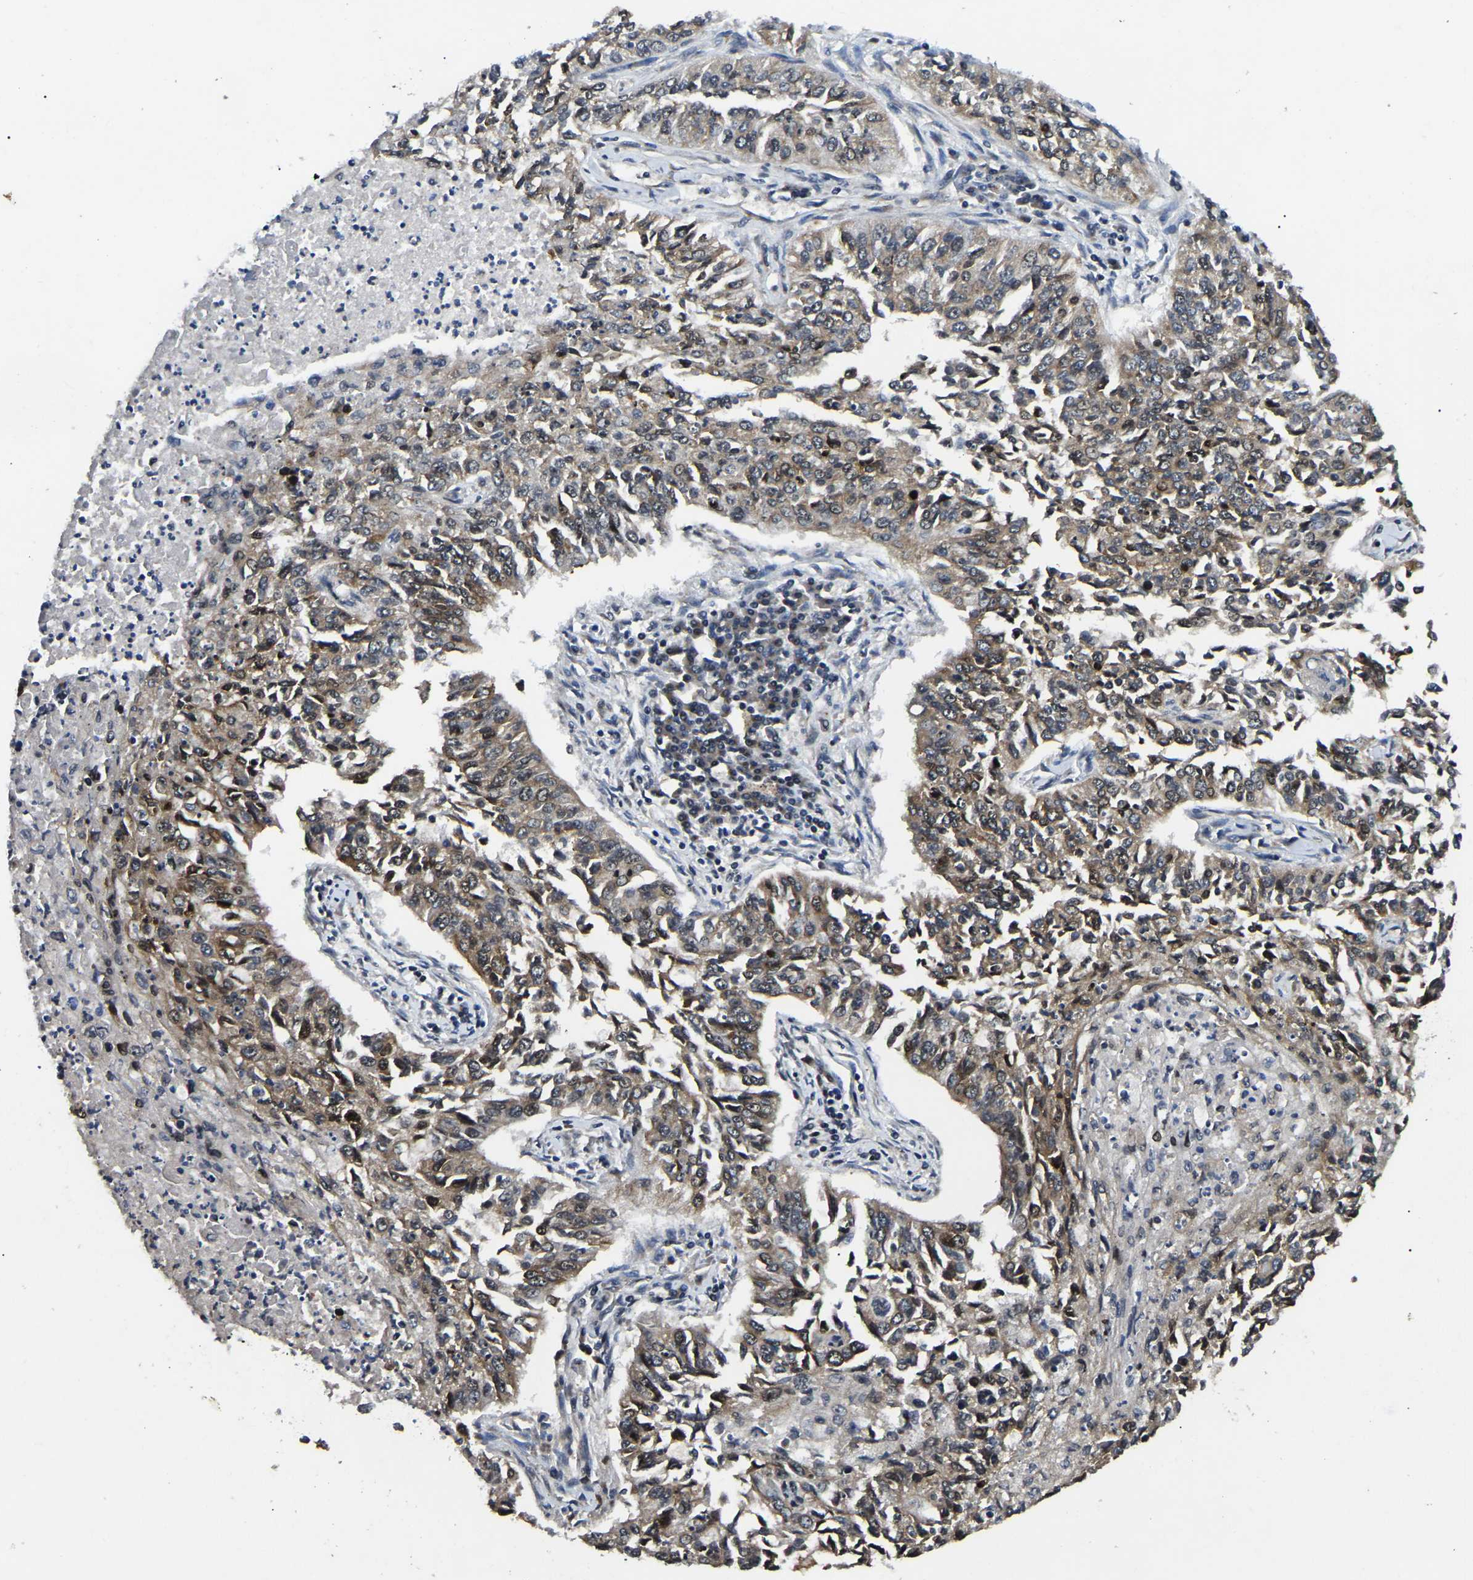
{"staining": {"intensity": "moderate", "quantity": ">75%", "location": "cytoplasmic/membranous"}, "tissue": "lung cancer", "cell_type": "Tumor cells", "image_type": "cancer", "snomed": [{"axis": "morphology", "description": "Normal tissue, NOS"}, {"axis": "morphology", "description": "Squamous cell carcinoma, NOS"}, {"axis": "topography", "description": "Cartilage tissue"}, {"axis": "topography", "description": "Bronchus"}, {"axis": "topography", "description": "Lung"}], "caption": "This is a micrograph of immunohistochemistry (IHC) staining of lung squamous cell carcinoma, which shows moderate positivity in the cytoplasmic/membranous of tumor cells.", "gene": "RBM28", "patient": {"sex": "female", "age": 49}}